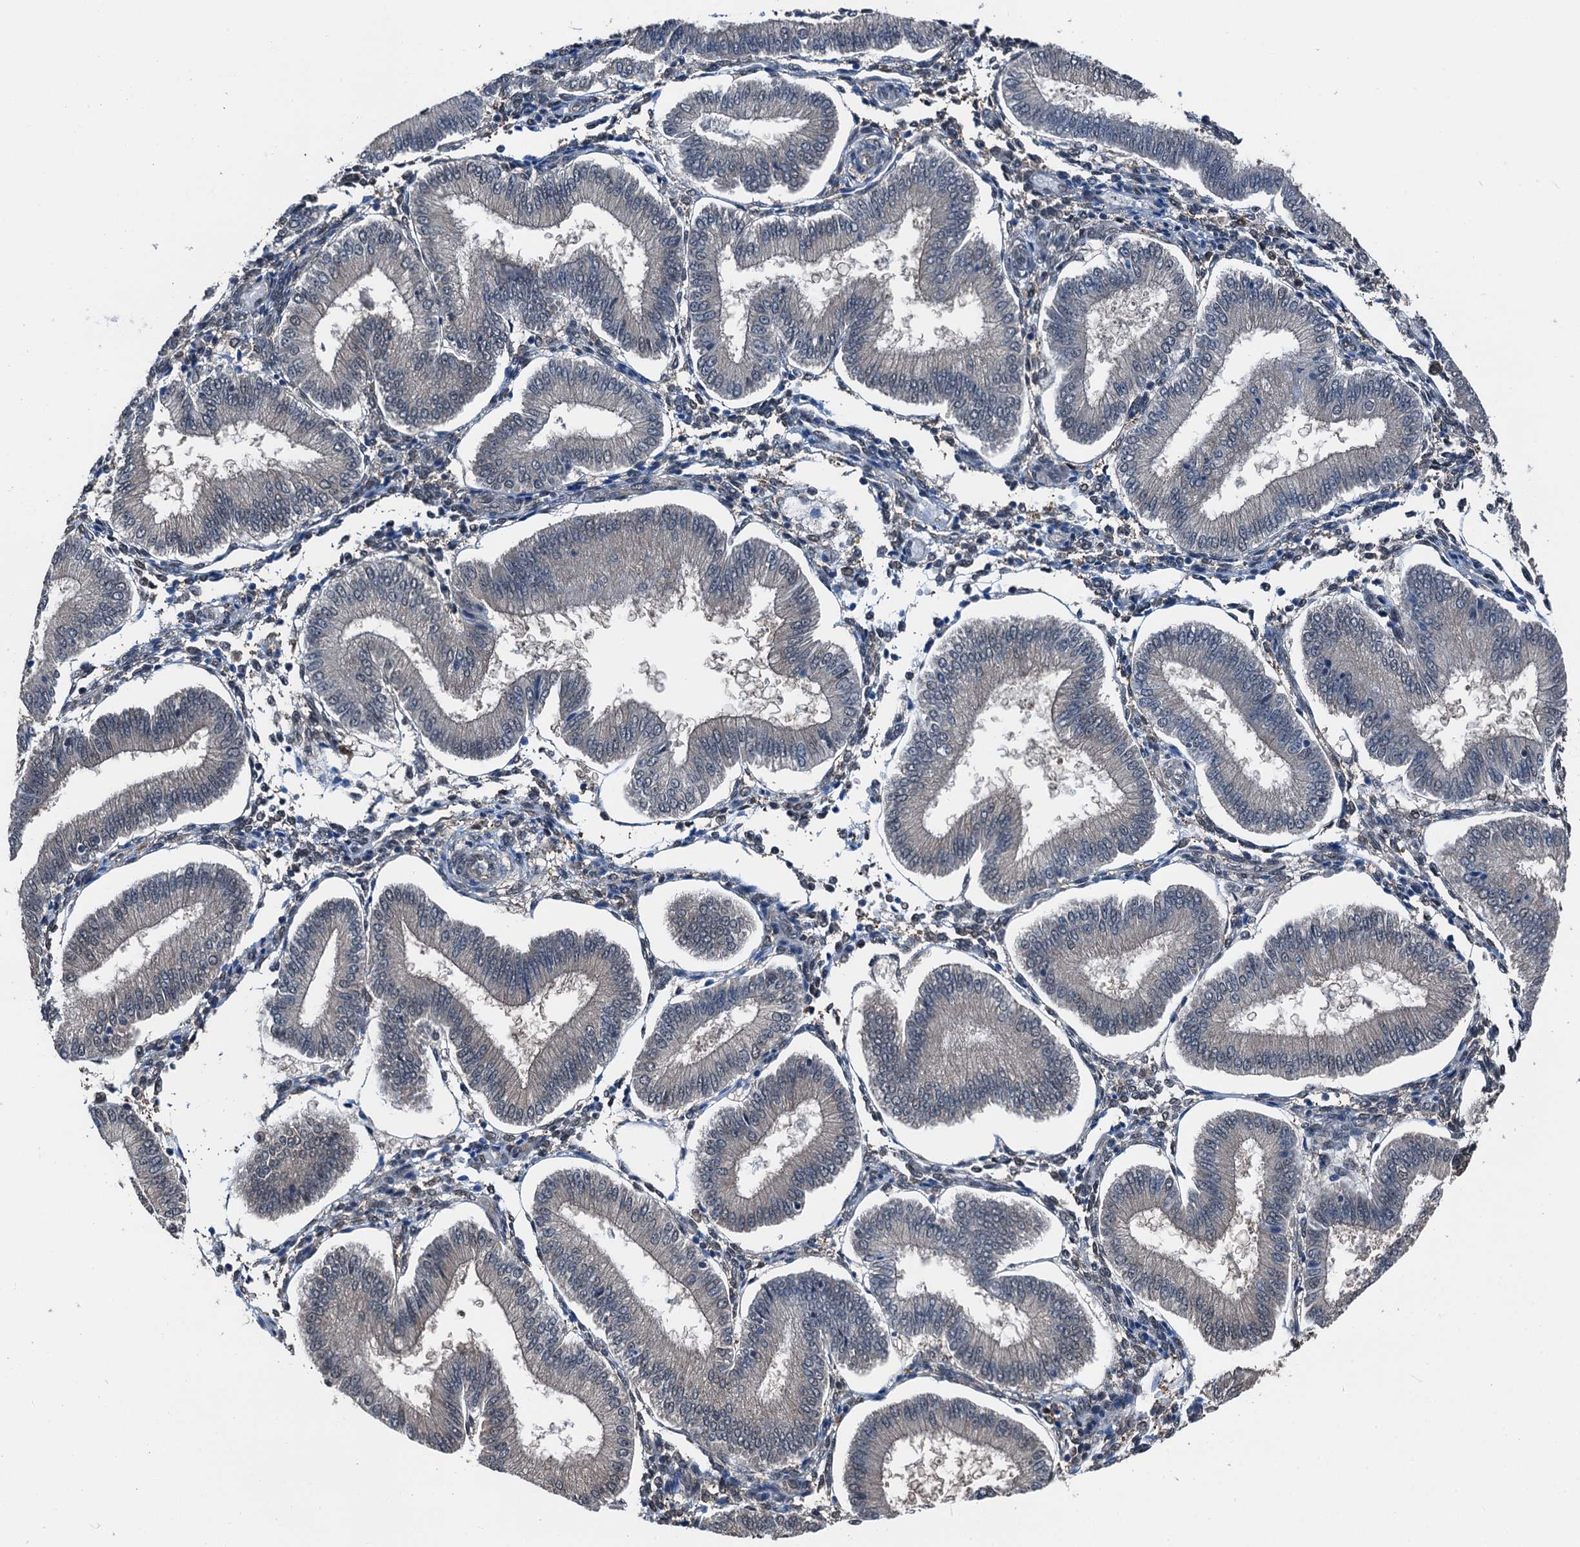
{"staining": {"intensity": "weak", "quantity": "<25%", "location": "nuclear"}, "tissue": "endometrium", "cell_type": "Cells in endometrial stroma", "image_type": "normal", "snomed": [{"axis": "morphology", "description": "Normal tissue, NOS"}, {"axis": "topography", "description": "Endometrium"}], "caption": "IHC histopathology image of benign endometrium: human endometrium stained with DAB demonstrates no significant protein staining in cells in endometrial stroma. (DAB (3,3'-diaminobenzidine) IHC with hematoxylin counter stain).", "gene": "RNH1", "patient": {"sex": "female", "age": 39}}